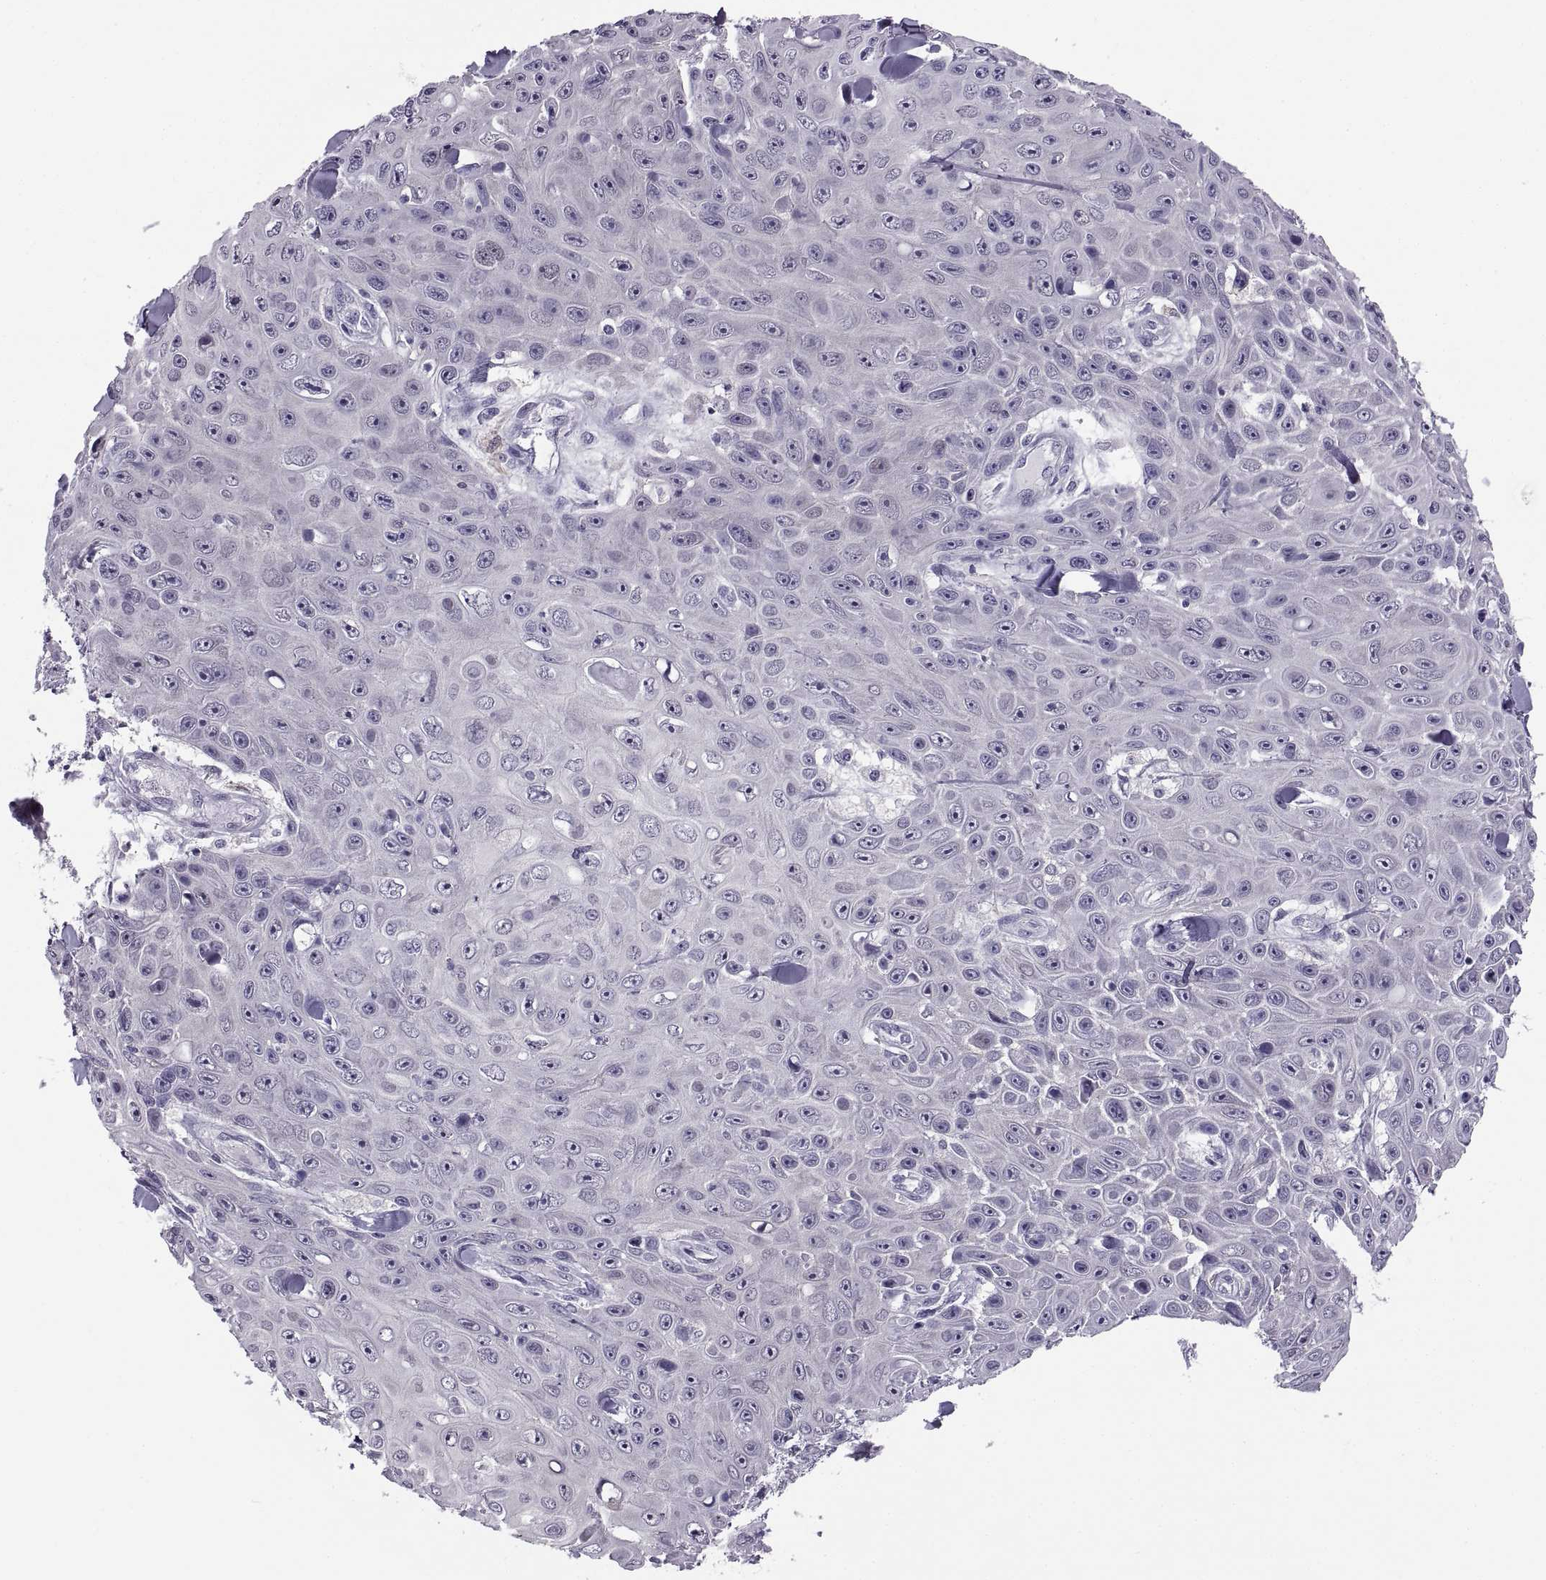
{"staining": {"intensity": "negative", "quantity": "none", "location": "none"}, "tissue": "skin cancer", "cell_type": "Tumor cells", "image_type": "cancer", "snomed": [{"axis": "morphology", "description": "Squamous cell carcinoma, NOS"}, {"axis": "topography", "description": "Skin"}], "caption": "Immunohistochemical staining of human squamous cell carcinoma (skin) reveals no significant expression in tumor cells.", "gene": "TTC21A", "patient": {"sex": "male", "age": 82}}